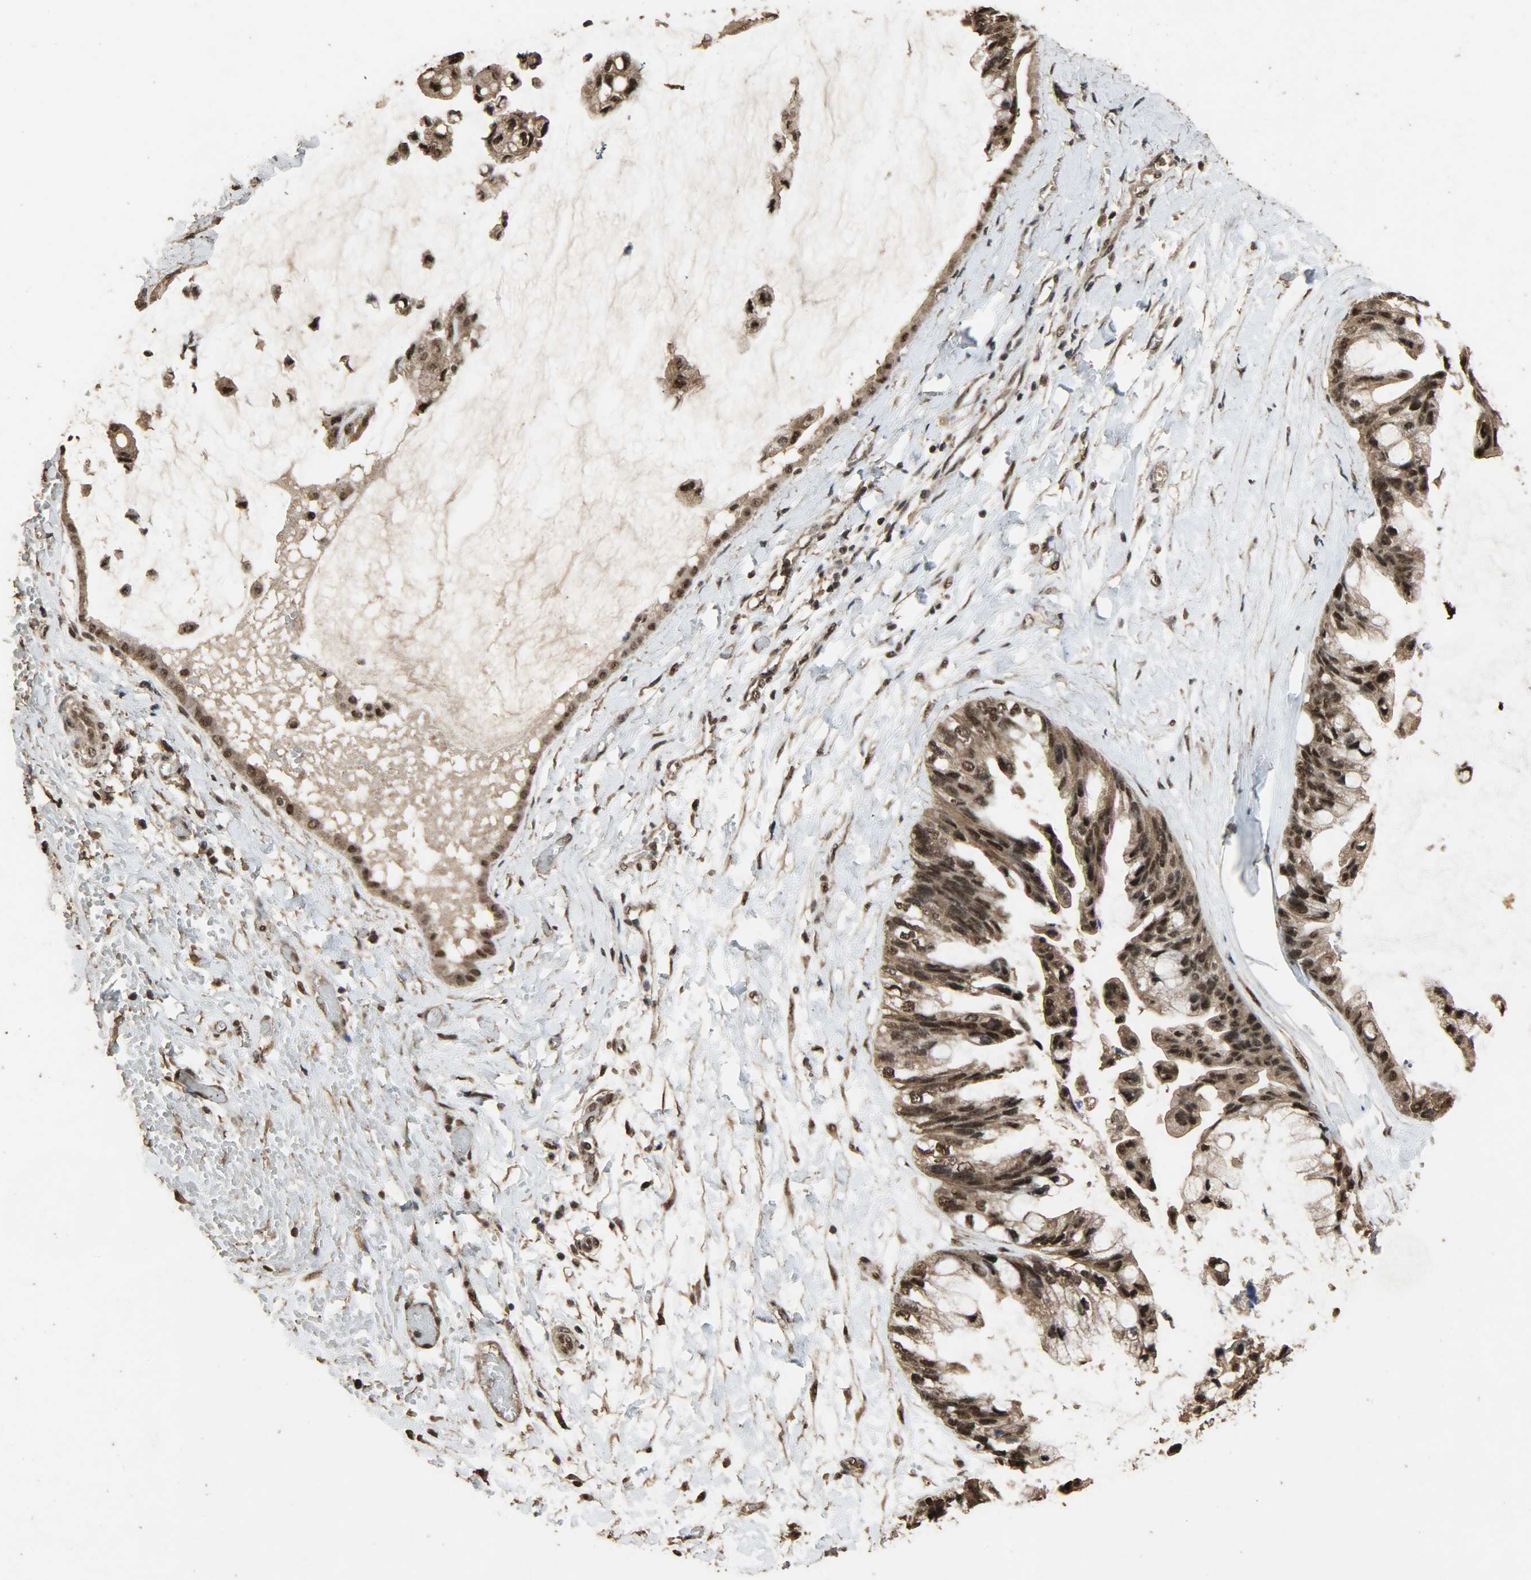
{"staining": {"intensity": "strong", "quantity": ">75%", "location": "cytoplasmic/membranous,nuclear"}, "tissue": "ovarian cancer", "cell_type": "Tumor cells", "image_type": "cancer", "snomed": [{"axis": "morphology", "description": "Cystadenocarcinoma, mucinous, NOS"}, {"axis": "topography", "description": "Ovary"}], "caption": "Immunohistochemistry staining of ovarian mucinous cystadenocarcinoma, which demonstrates high levels of strong cytoplasmic/membranous and nuclear staining in about >75% of tumor cells indicating strong cytoplasmic/membranous and nuclear protein staining. The staining was performed using DAB (brown) for protein detection and nuclei were counterstained in hematoxylin (blue).", "gene": "CCNT2", "patient": {"sex": "female", "age": 39}}